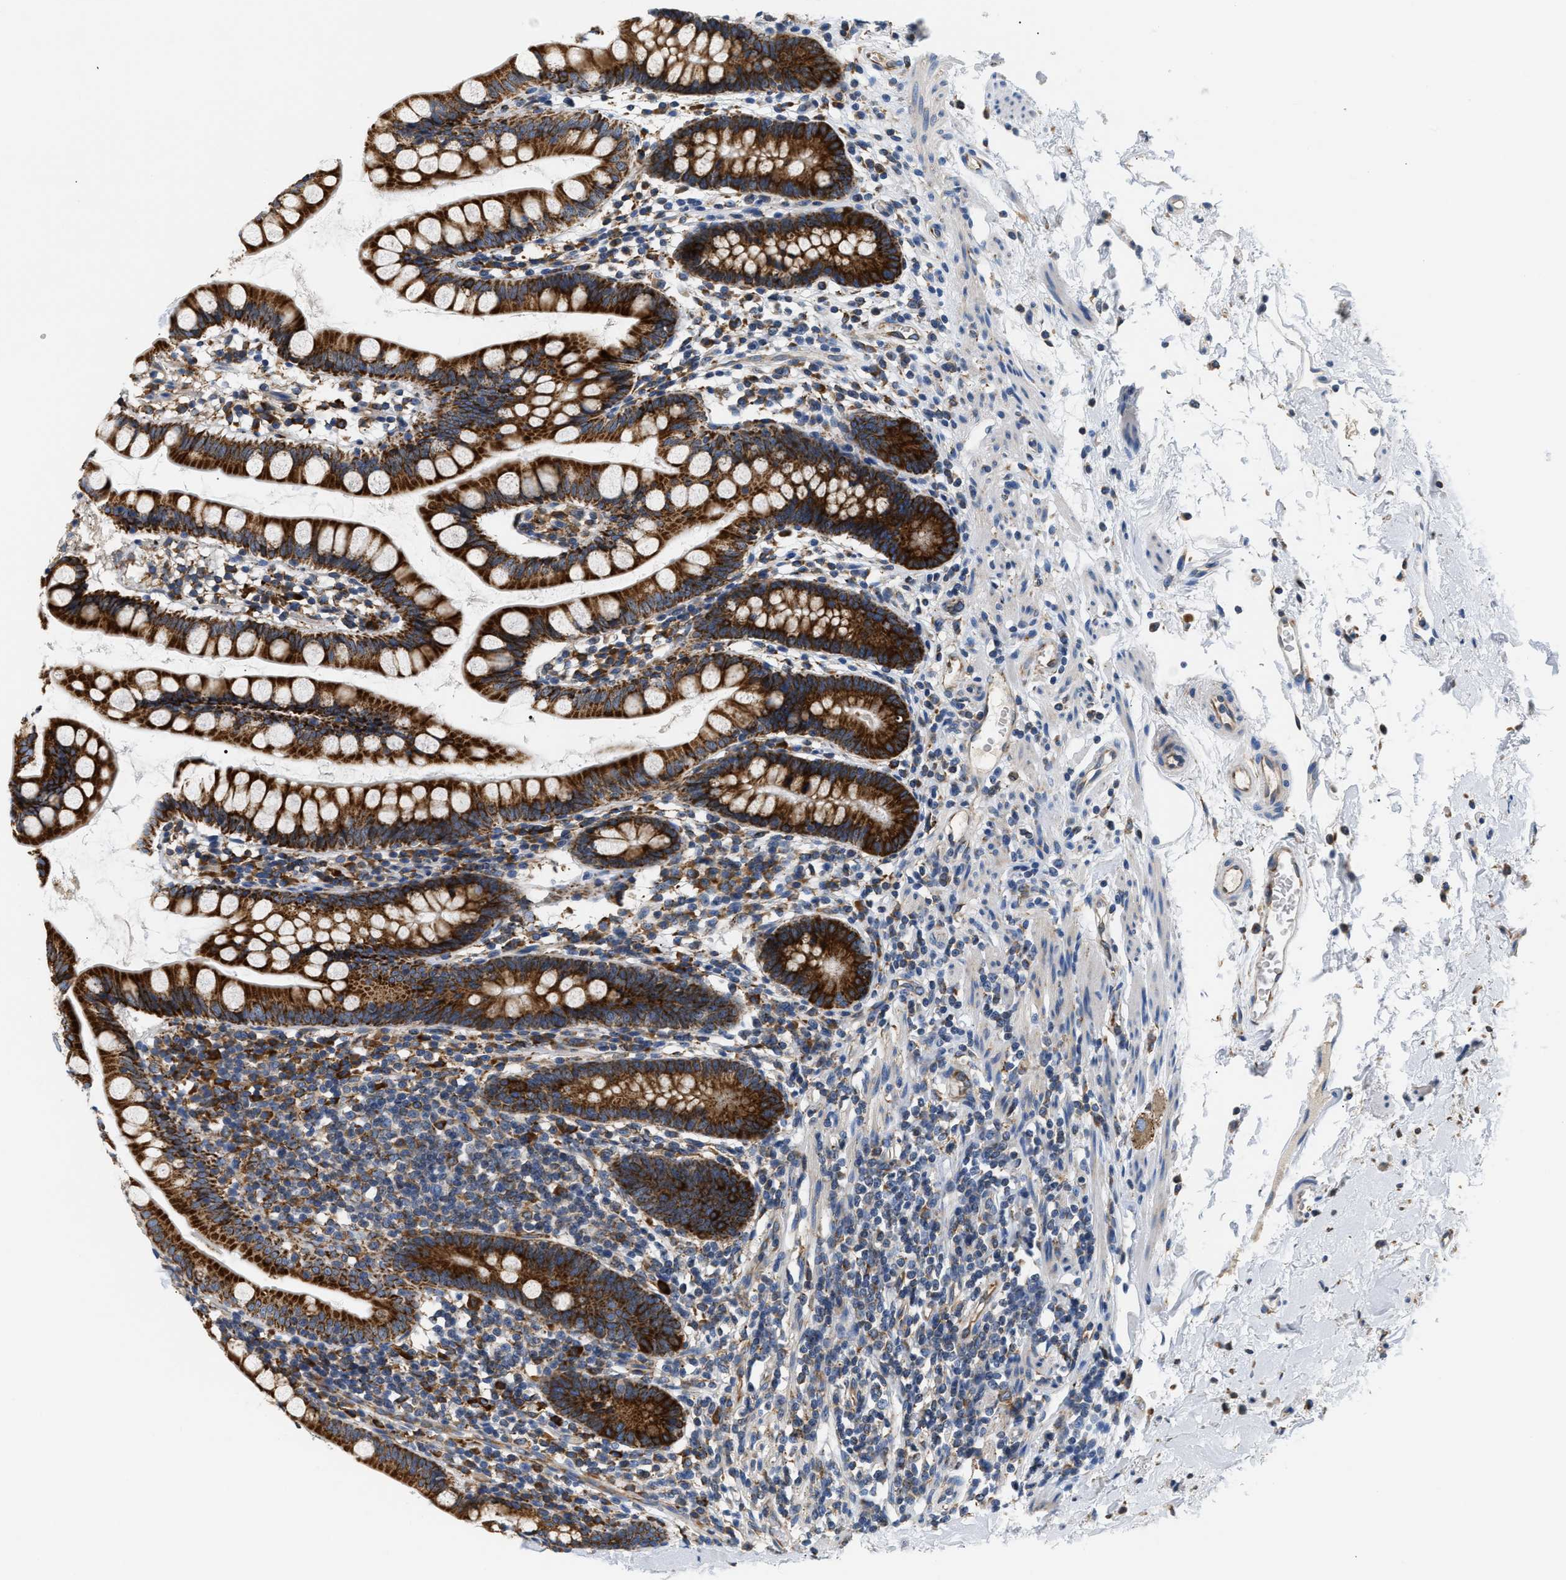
{"staining": {"intensity": "strong", "quantity": ">75%", "location": "cytoplasmic/membranous"}, "tissue": "small intestine", "cell_type": "Glandular cells", "image_type": "normal", "snomed": [{"axis": "morphology", "description": "Normal tissue, NOS"}, {"axis": "topography", "description": "Small intestine"}], "caption": "IHC (DAB (3,3'-diaminobenzidine)) staining of unremarkable human small intestine reveals strong cytoplasmic/membranous protein expression in about >75% of glandular cells. Immunohistochemistry (ihc) stains the protein in brown and the nuclei are stained blue.", "gene": "HDHD3", "patient": {"sex": "female", "age": 84}}